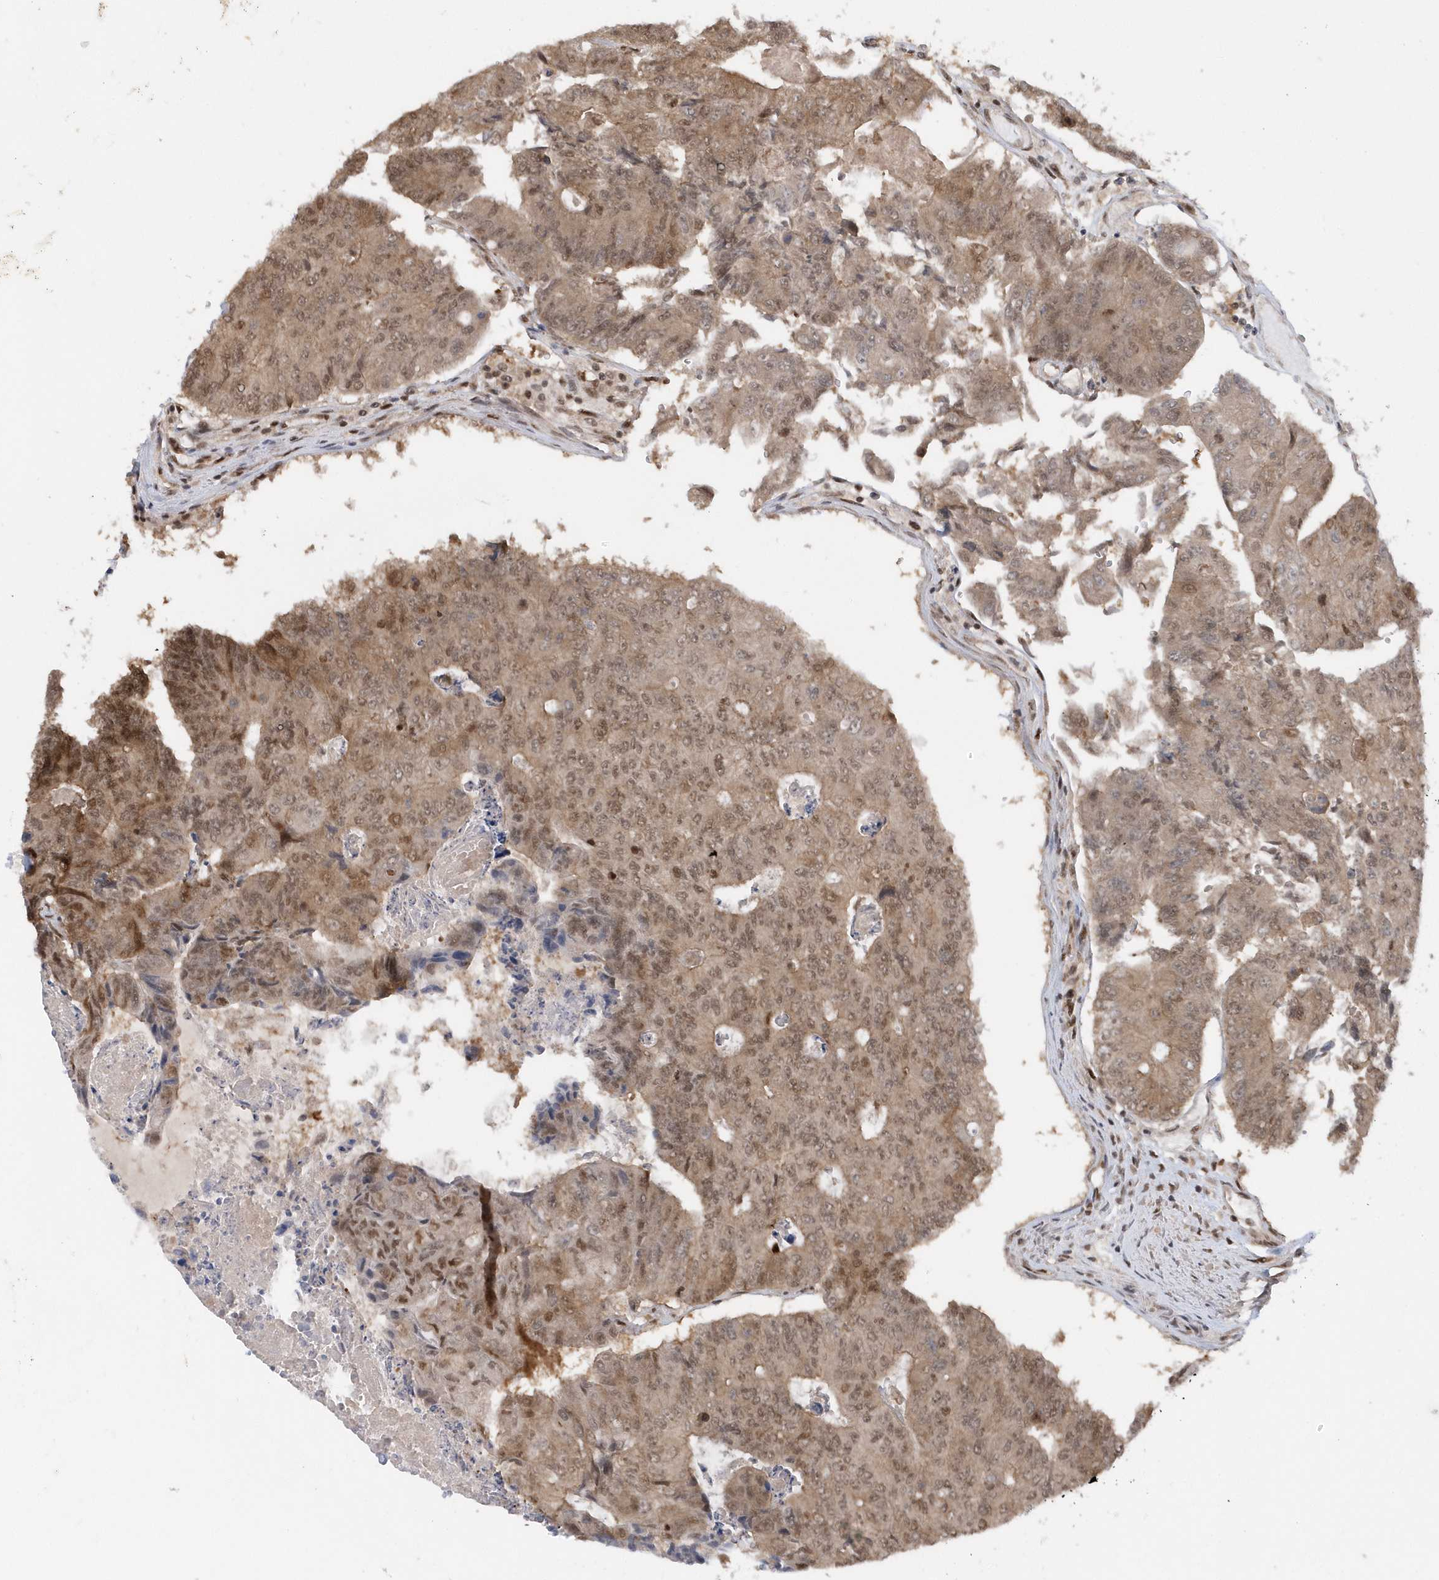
{"staining": {"intensity": "moderate", "quantity": ">75%", "location": "nuclear"}, "tissue": "colorectal cancer", "cell_type": "Tumor cells", "image_type": "cancer", "snomed": [{"axis": "morphology", "description": "Adenocarcinoma, NOS"}, {"axis": "topography", "description": "Colon"}], "caption": "Colorectal cancer (adenocarcinoma) stained for a protein (brown) displays moderate nuclear positive expression in approximately >75% of tumor cells.", "gene": "SEPHS1", "patient": {"sex": "female", "age": 67}}